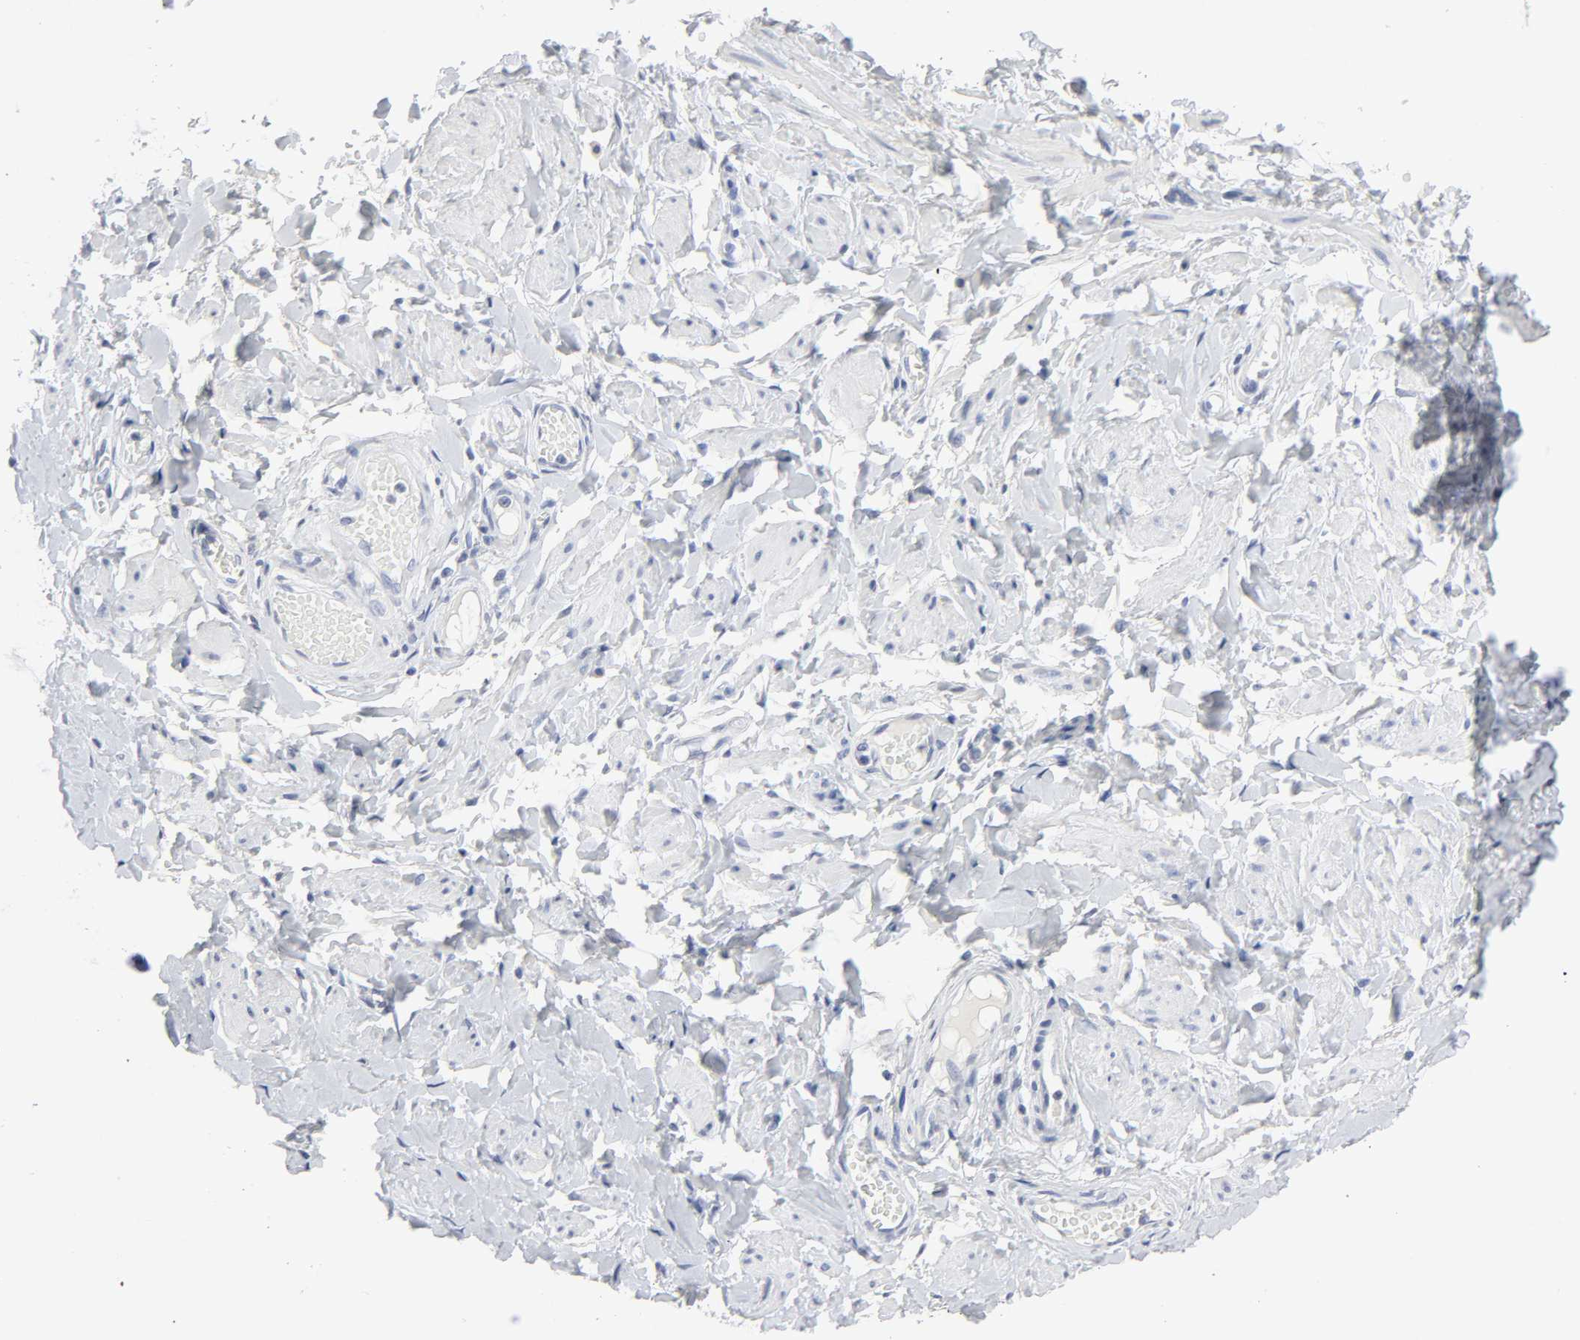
{"staining": {"intensity": "negative", "quantity": "none", "location": "none"}, "tissue": "vagina", "cell_type": "Squamous epithelial cells", "image_type": "normal", "snomed": [{"axis": "morphology", "description": "Normal tissue, NOS"}, {"axis": "topography", "description": "Vagina"}], "caption": "High power microscopy micrograph of an immunohistochemistry (IHC) micrograph of unremarkable vagina, revealing no significant expression in squamous epithelial cells. (DAB (3,3'-diaminobenzidine) immunohistochemistry, high magnification).", "gene": "SLCO1B3", "patient": {"sex": "female", "age": 55}}